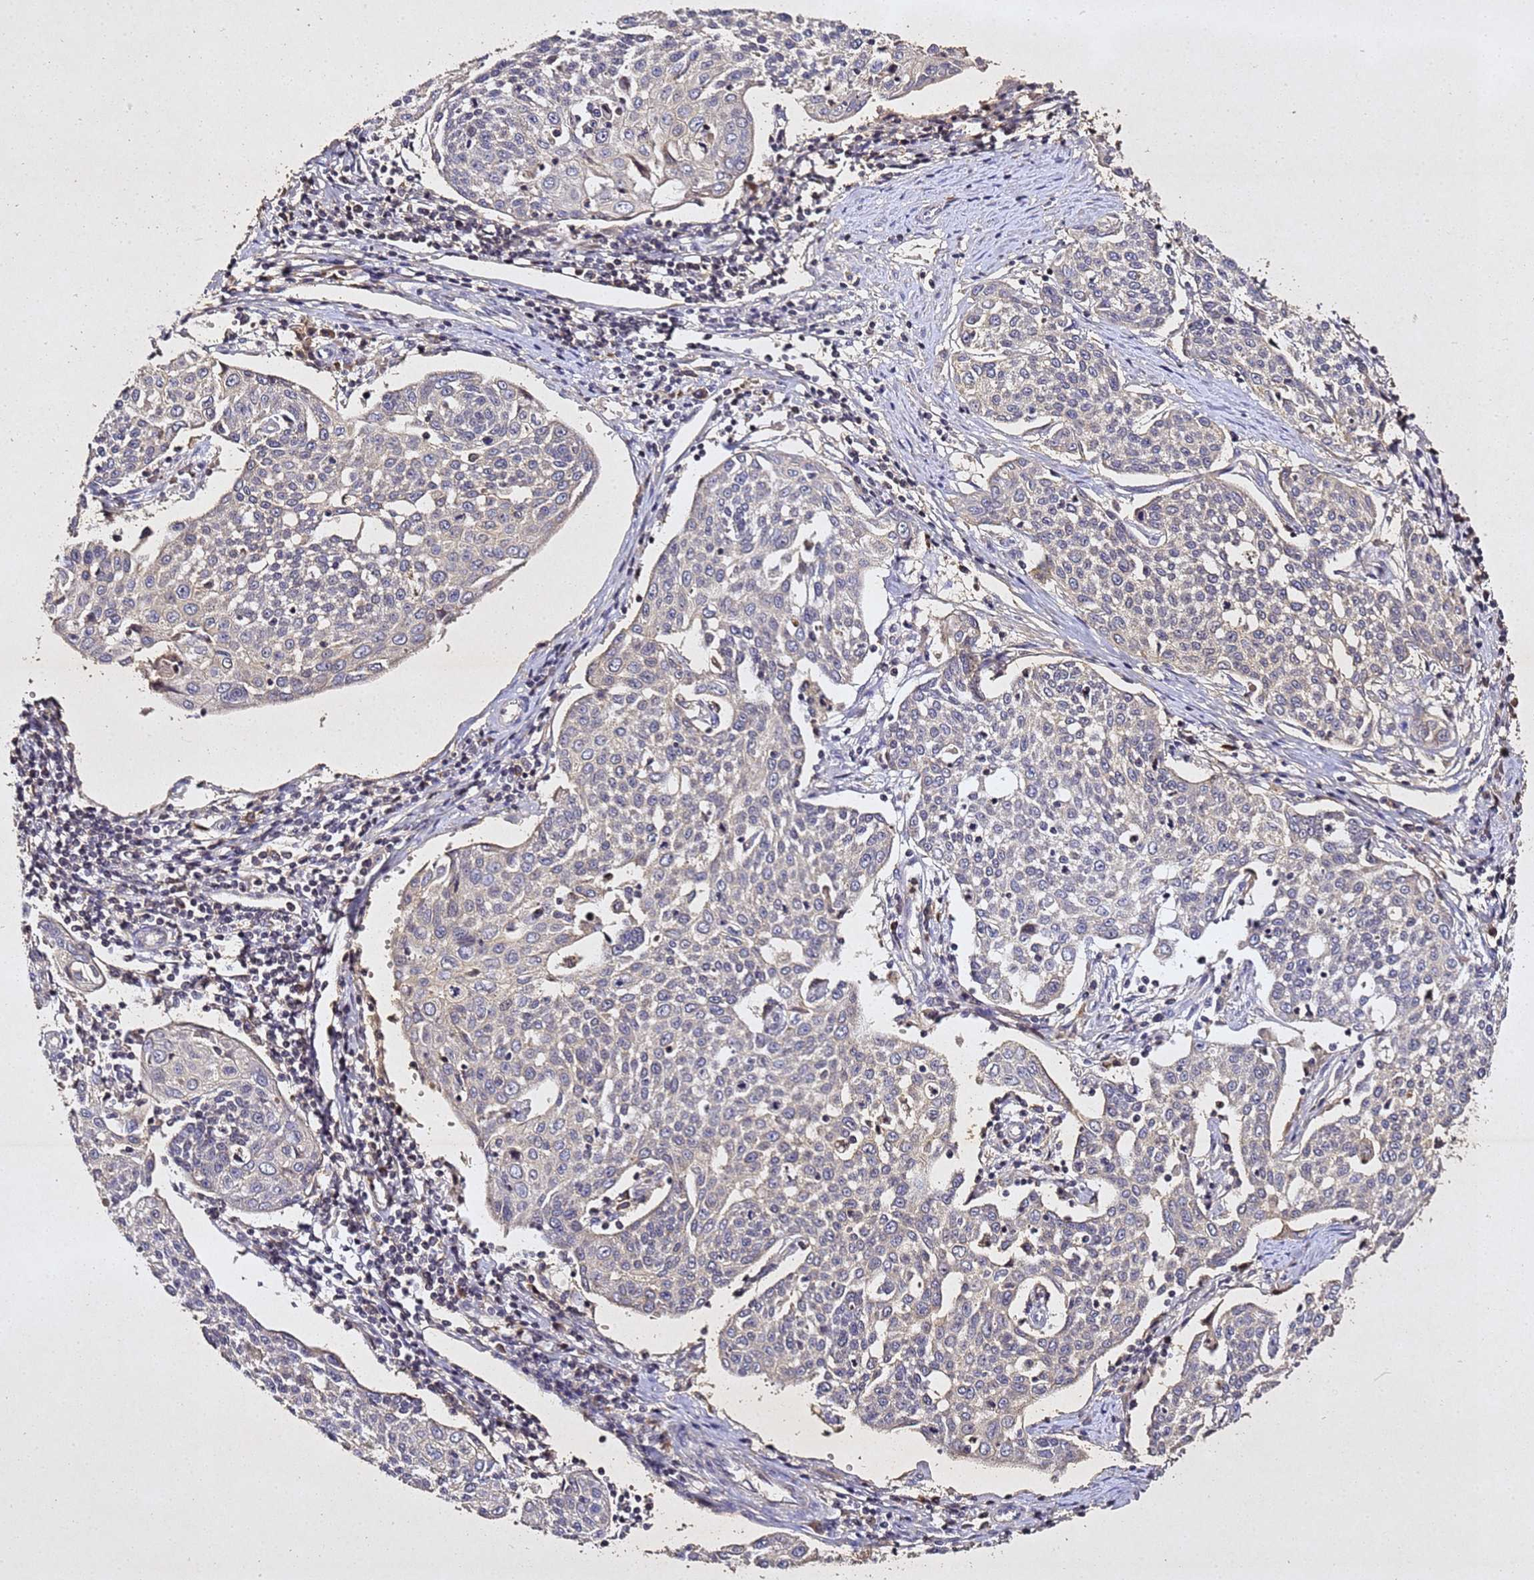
{"staining": {"intensity": "negative", "quantity": "none", "location": "none"}, "tissue": "cervical cancer", "cell_type": "Tumor cells", "image_type": "cancer", "snomed": [{"axis": "morphology", "description": "Squamous cell carcinoma, NOS"}, {"axis": "topography", "description": "Cervix"}], "caption": "Immunohistochemical staining of squamous cell carcinoma (cervical) shows no significant expression in tumor cells.", "gene": "SV2B", "patient": {"sex": "female", "age": 34}}